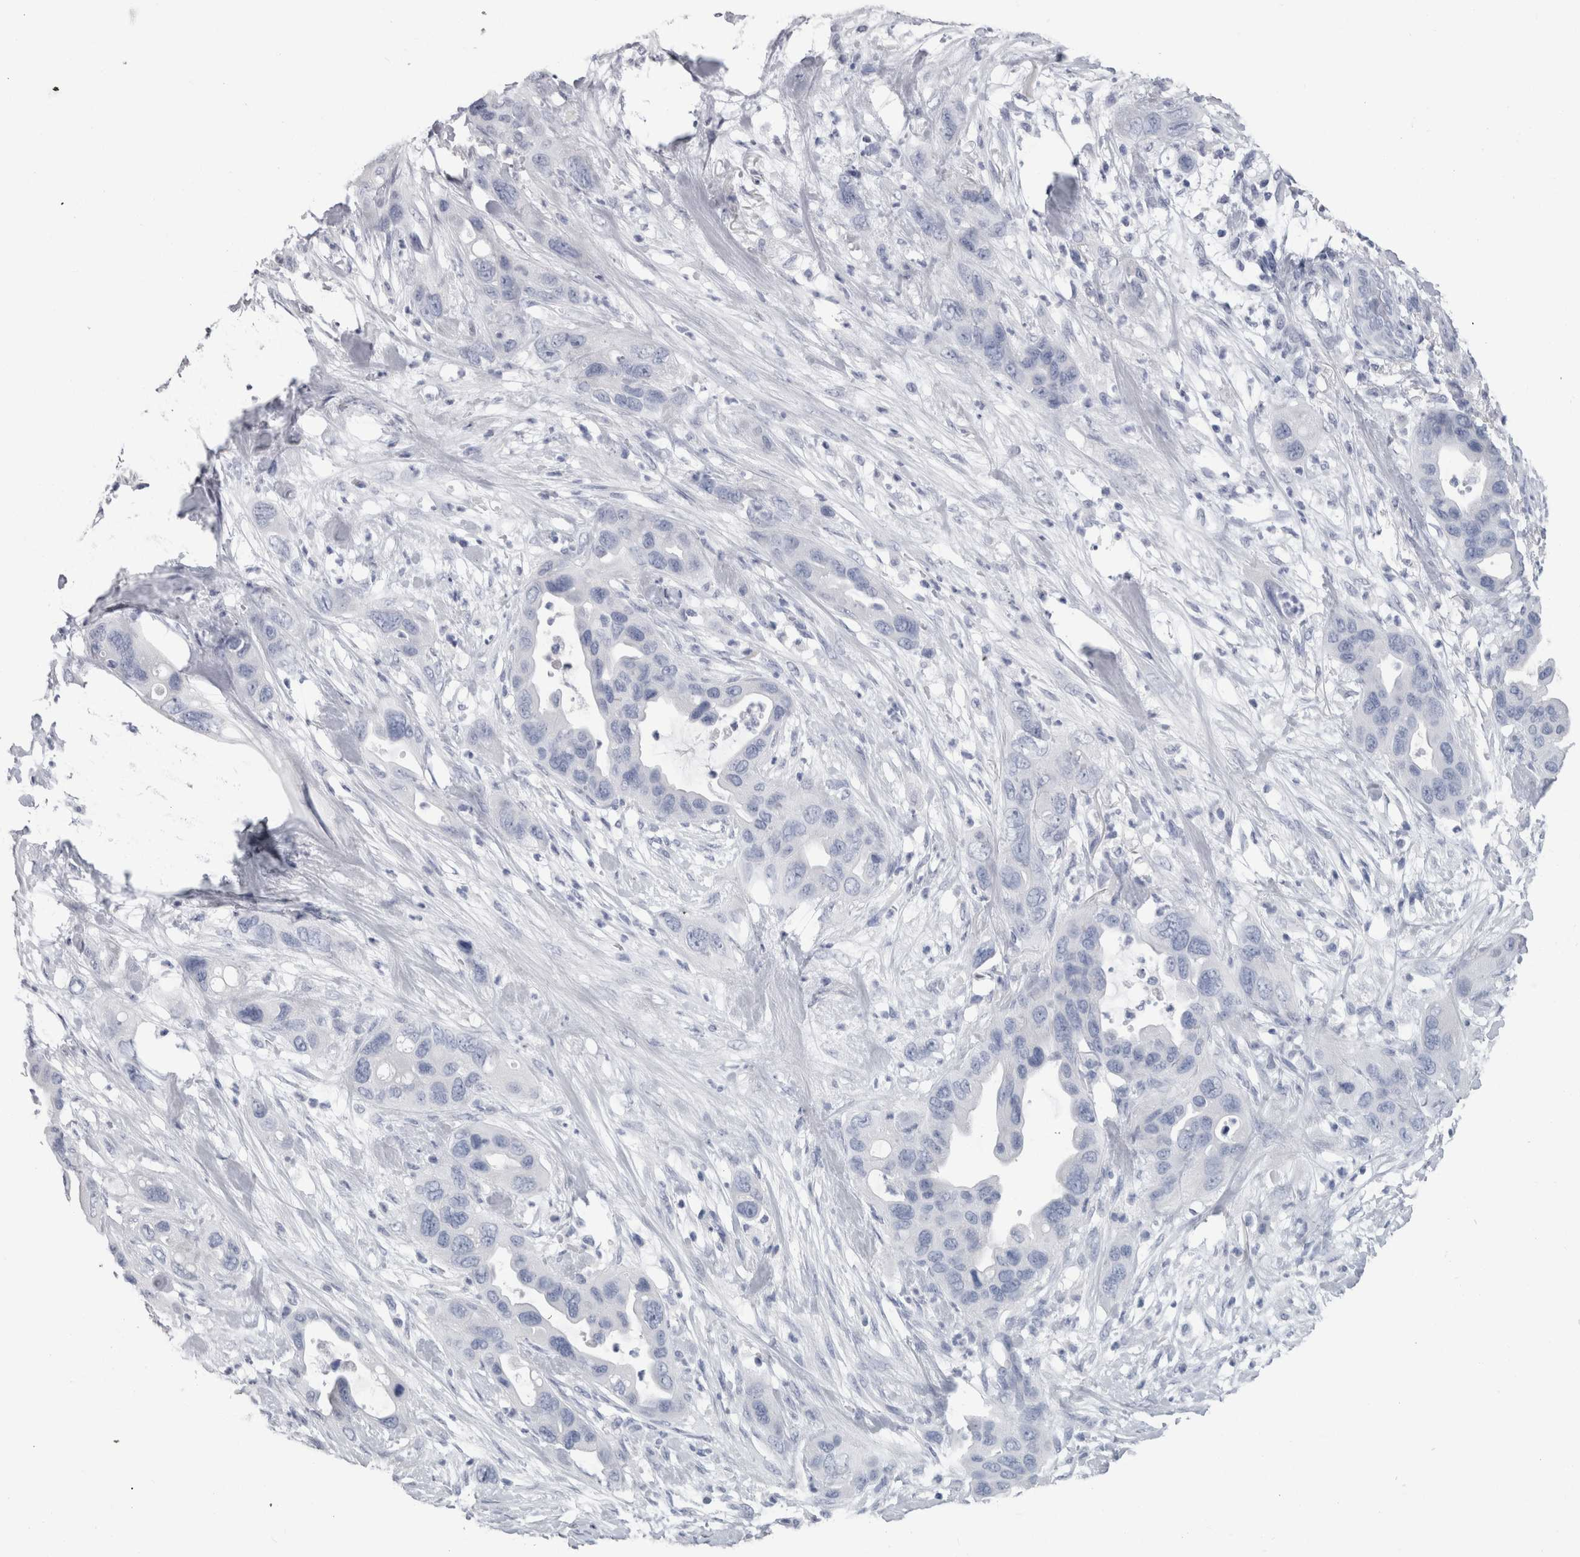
{"staining": {"intensity": "negative", "quantity": "none", "location": "none"}, "tissue": "pancreatic cancer", "cell_type": "Tumor cells", "image_type": "cancer", "snomed": [{"axis": "morphology", "description": "Adenocarcinoma, NOS"}, {"axis": "topography", "description": "Pancreas"}], "caption": "This is a histopathology image of immunohistochemistry (IHC) staining of pancreatic cancer (adenocarcinoma), which shows no expression in tumor cells. (DAB (3,3'-diaminobenzidine) immunohistochemistry with hematoxylin counter stain).", "gene": "PTH", "patient": {"sex": "female", "age": 71}}